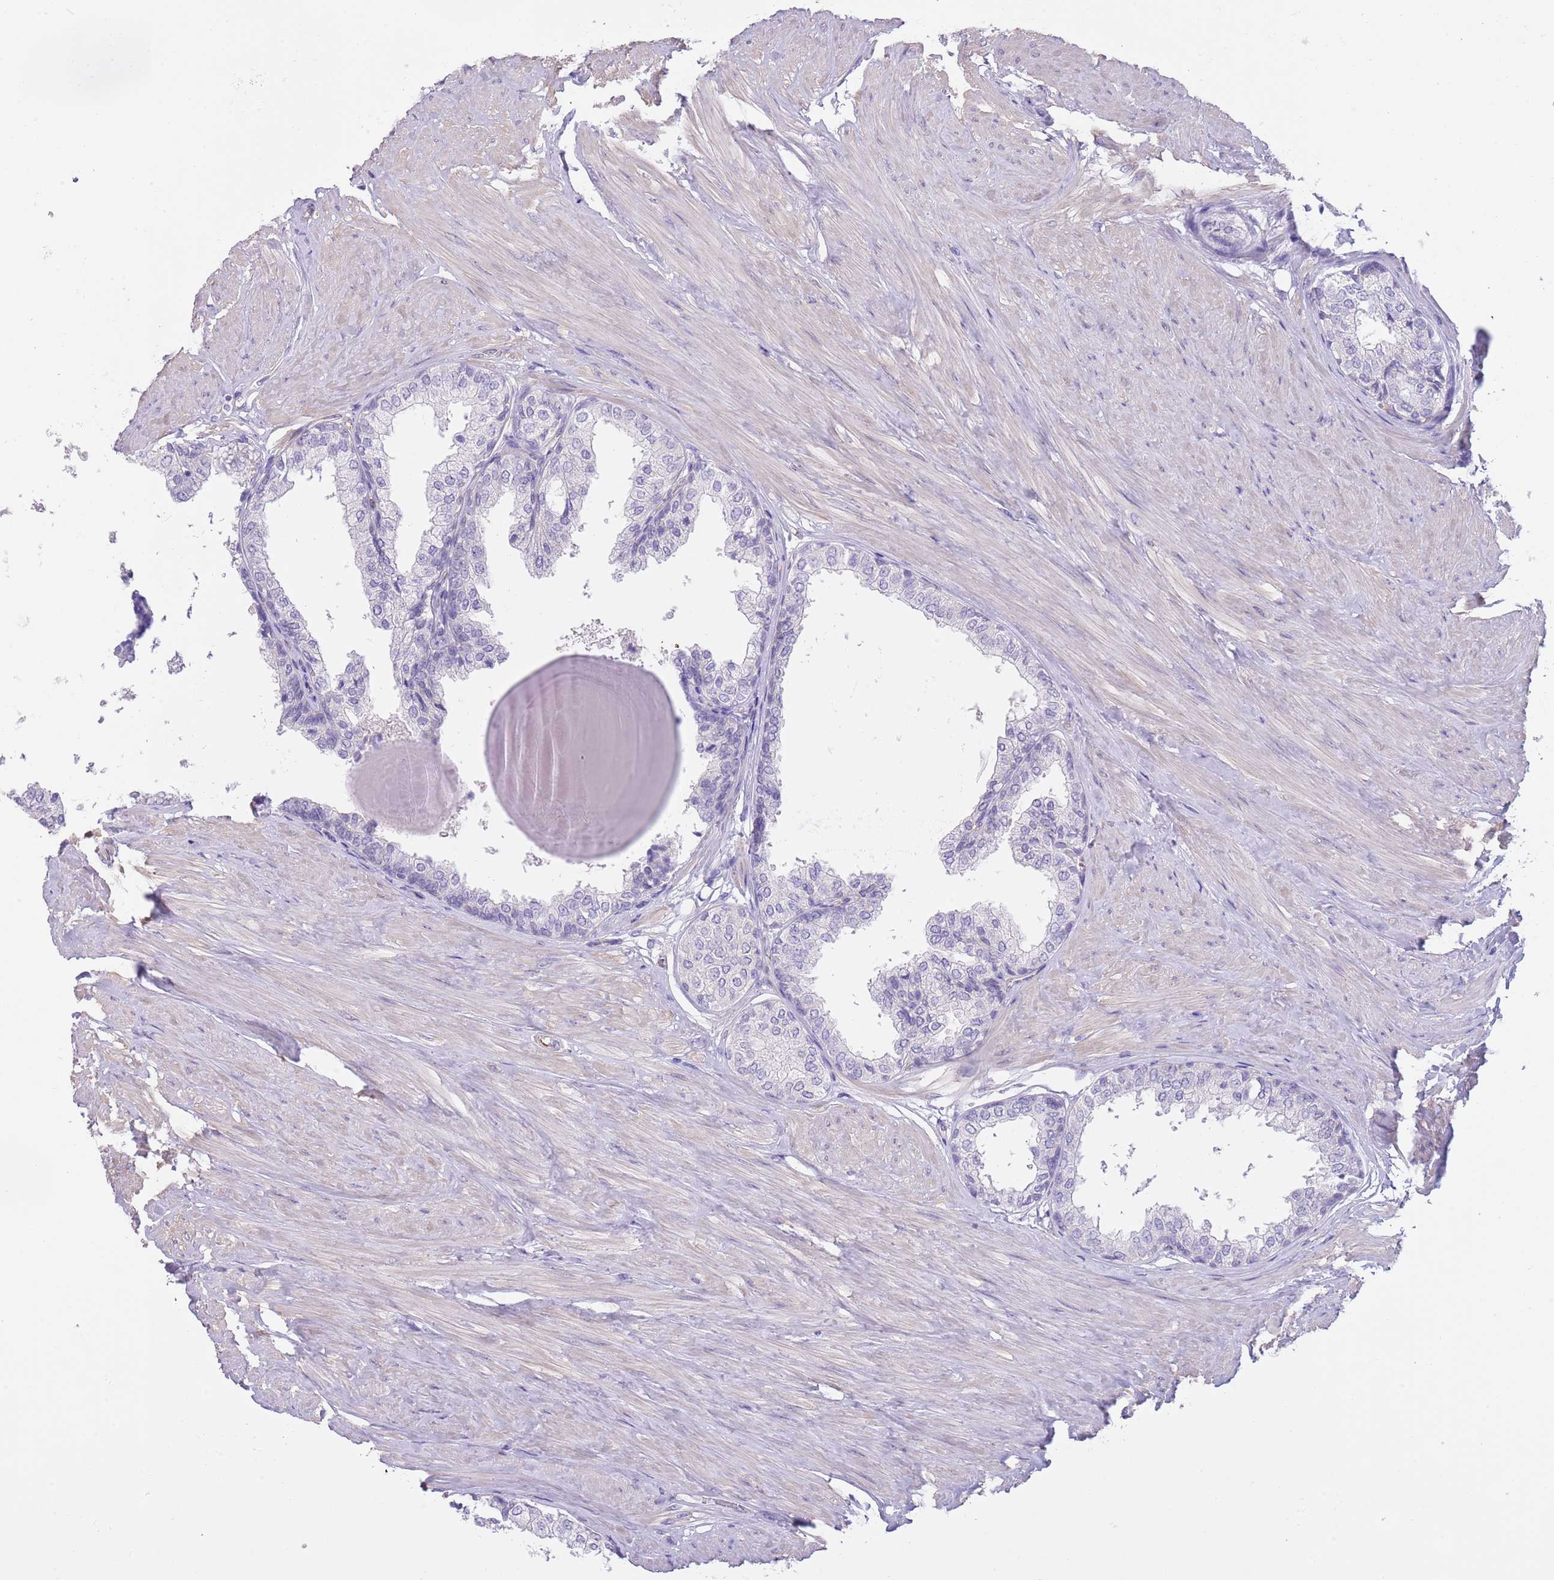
{"staining": {"intensity": "negative", "quantity": "none", "location": "none"}, "tissue": "prostate", "cell_type": "Glandular cells", "image_type": "normal", "snomed": [{"axis": "morphology", "description": "Normal tissue, NOS"}, {"axis": "topography", "description": "Prostate"}], "caption": "Glandular cells show no significant expression in unremarkable prostate. (DAB immunohistochemistry with hematoxylin counter stain).", "gene": "TSGA13", "patient": {"sex": "male", "age": 48}}